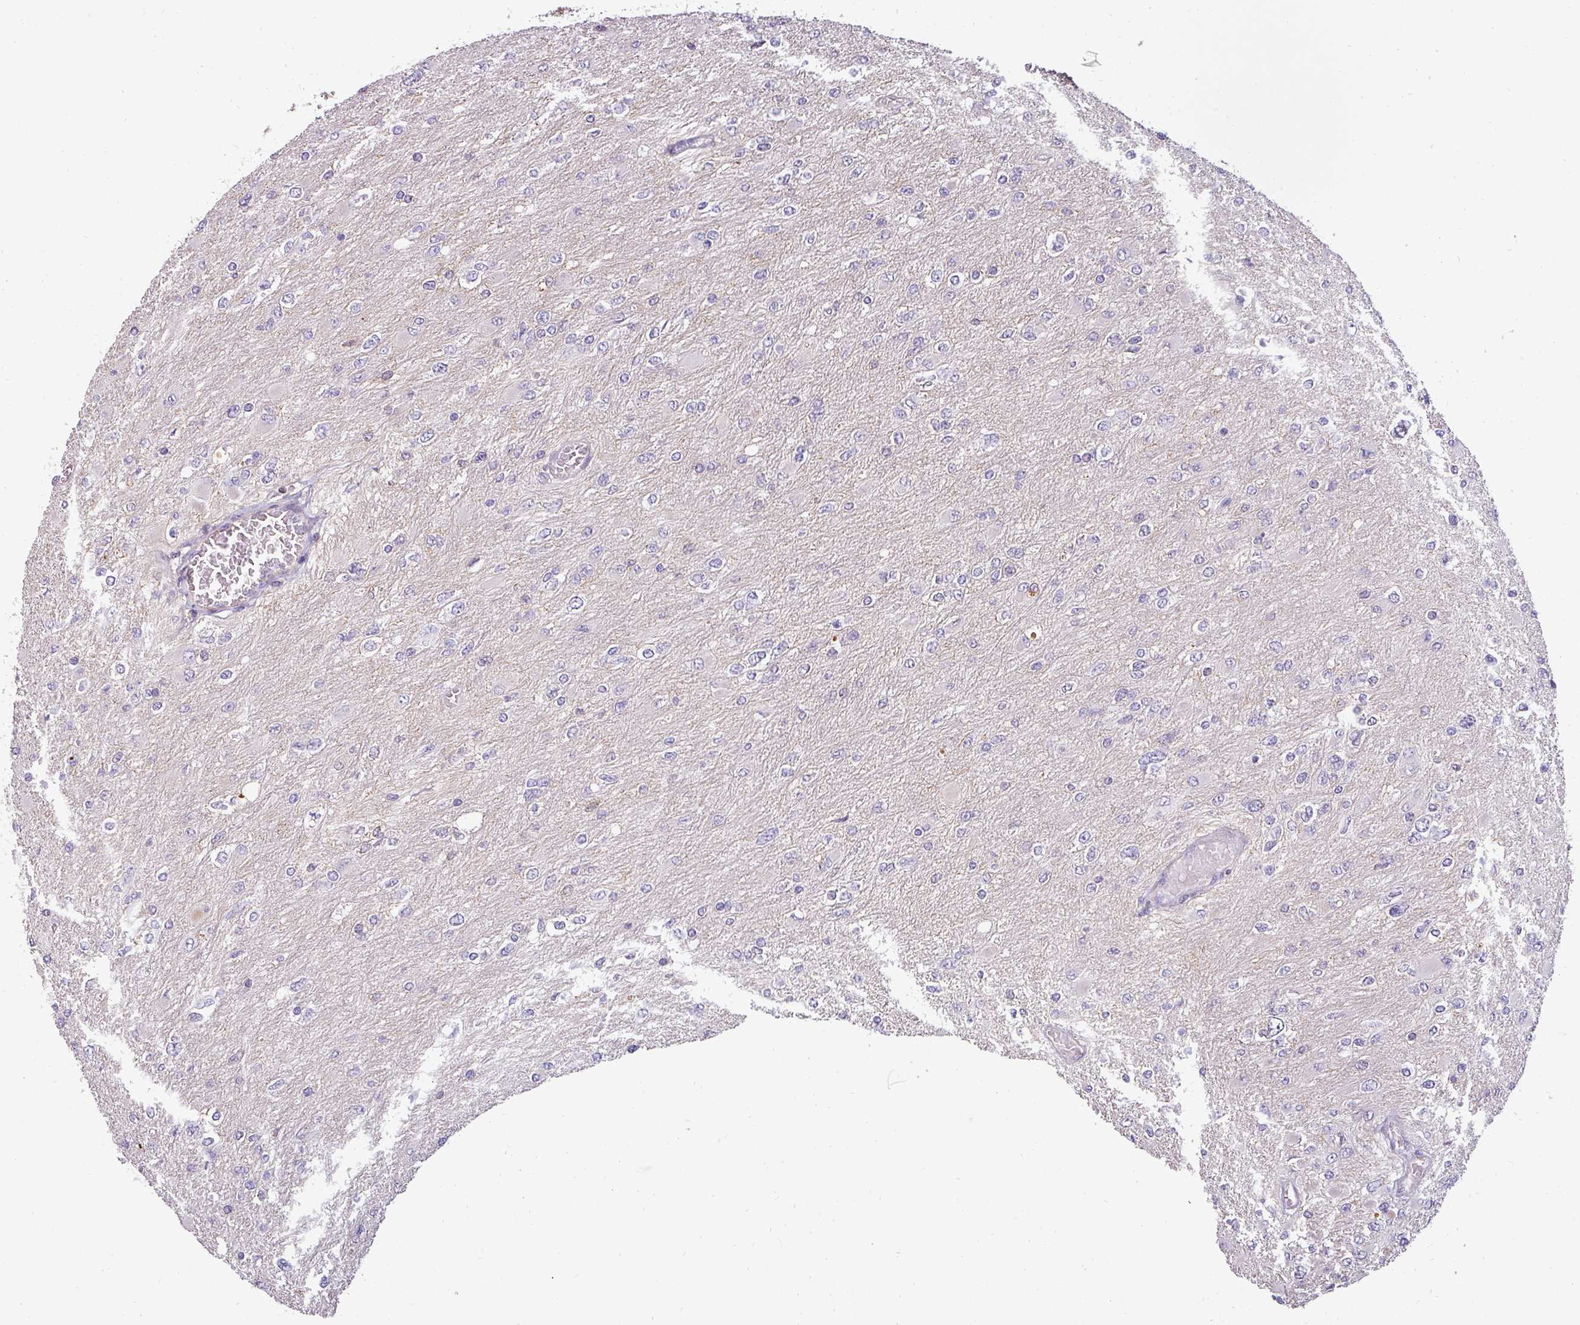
{"staining": {"intensity": "negative", "quantity": "none", "location": "none"}, "tissue": "glioma", "cell_type": "Tumor cells", "image_type": "cancer", "snomed": [{"axis": "morphology", "description": "Glioma, malignant, High grade"}, {"axis": "topography", "description": "Cerebral cortex"}], "caption": "Photomicrograph shows no significant protein positivity in tumor cells of glioma. (Stains: DAB (3,3'-diaminobenzidine) immunohistochemistry with hematoxylin counter stain, Microscopy: brightfield microscopy at high magnification).", "gene": "ZNF835", "patient": {"sex": "female", "age": 36}}